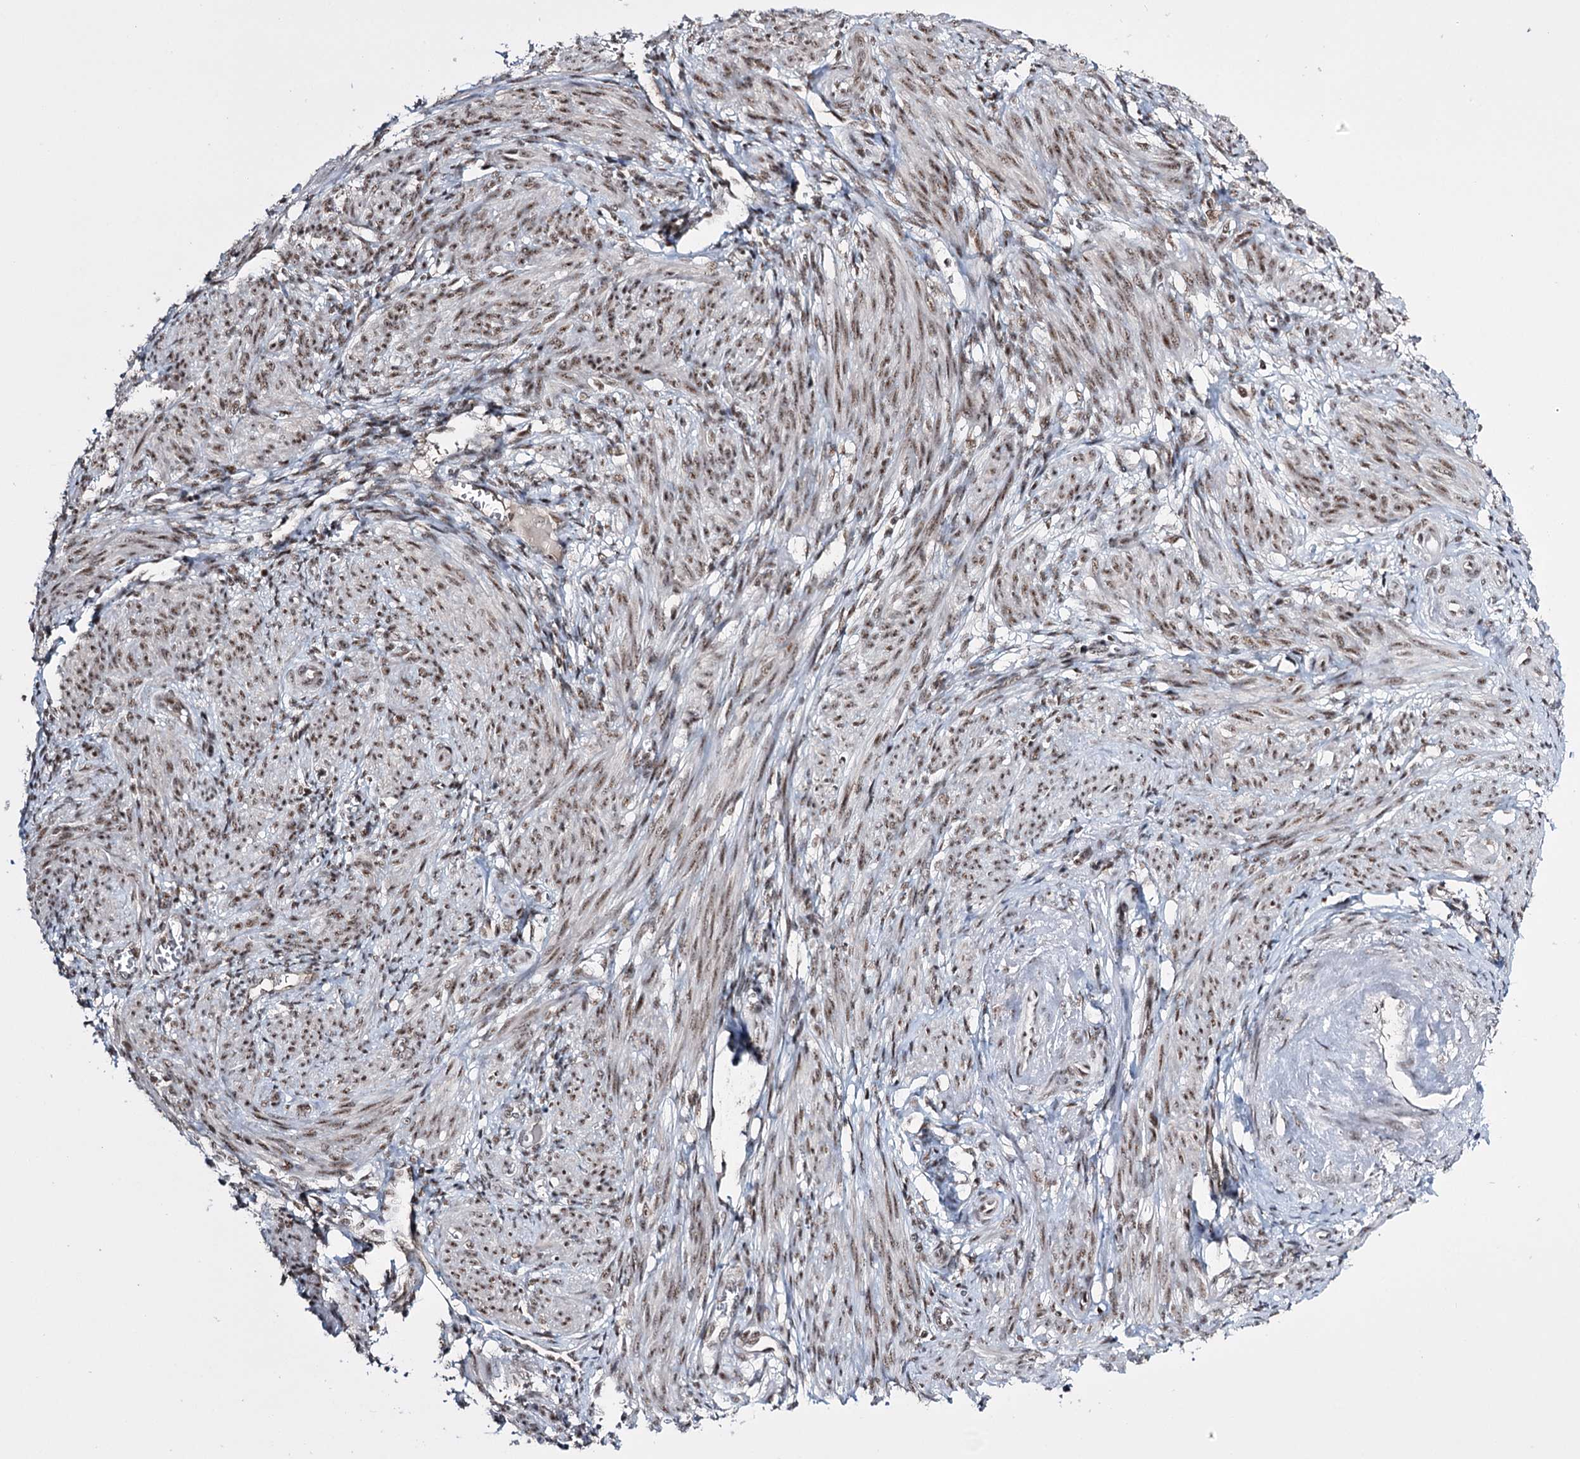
{"staining": {"intensity": "moderate", "quantity": ">75%", "location": "nuclear"}, "tissue": "smooth muscle", "cell_type": "Smooth muscle cells", "image_type": "normal", "snomed": [{"axis": "morphology", "description": "Normal tissue, NOS"}, {"axis": "topography", "description": "Smooth muscle"}], "caption": "The histopathology image shows immunohistochemical staining of normal smooth muscle. There is moderate nuclear expression is present in about >75% of smooth muscle cells. The protein of interest is shown in brown color, while the nuclei are stained blue.", "gene": "PRPF40A", "patient": {"sex": "female", "age": 39}}